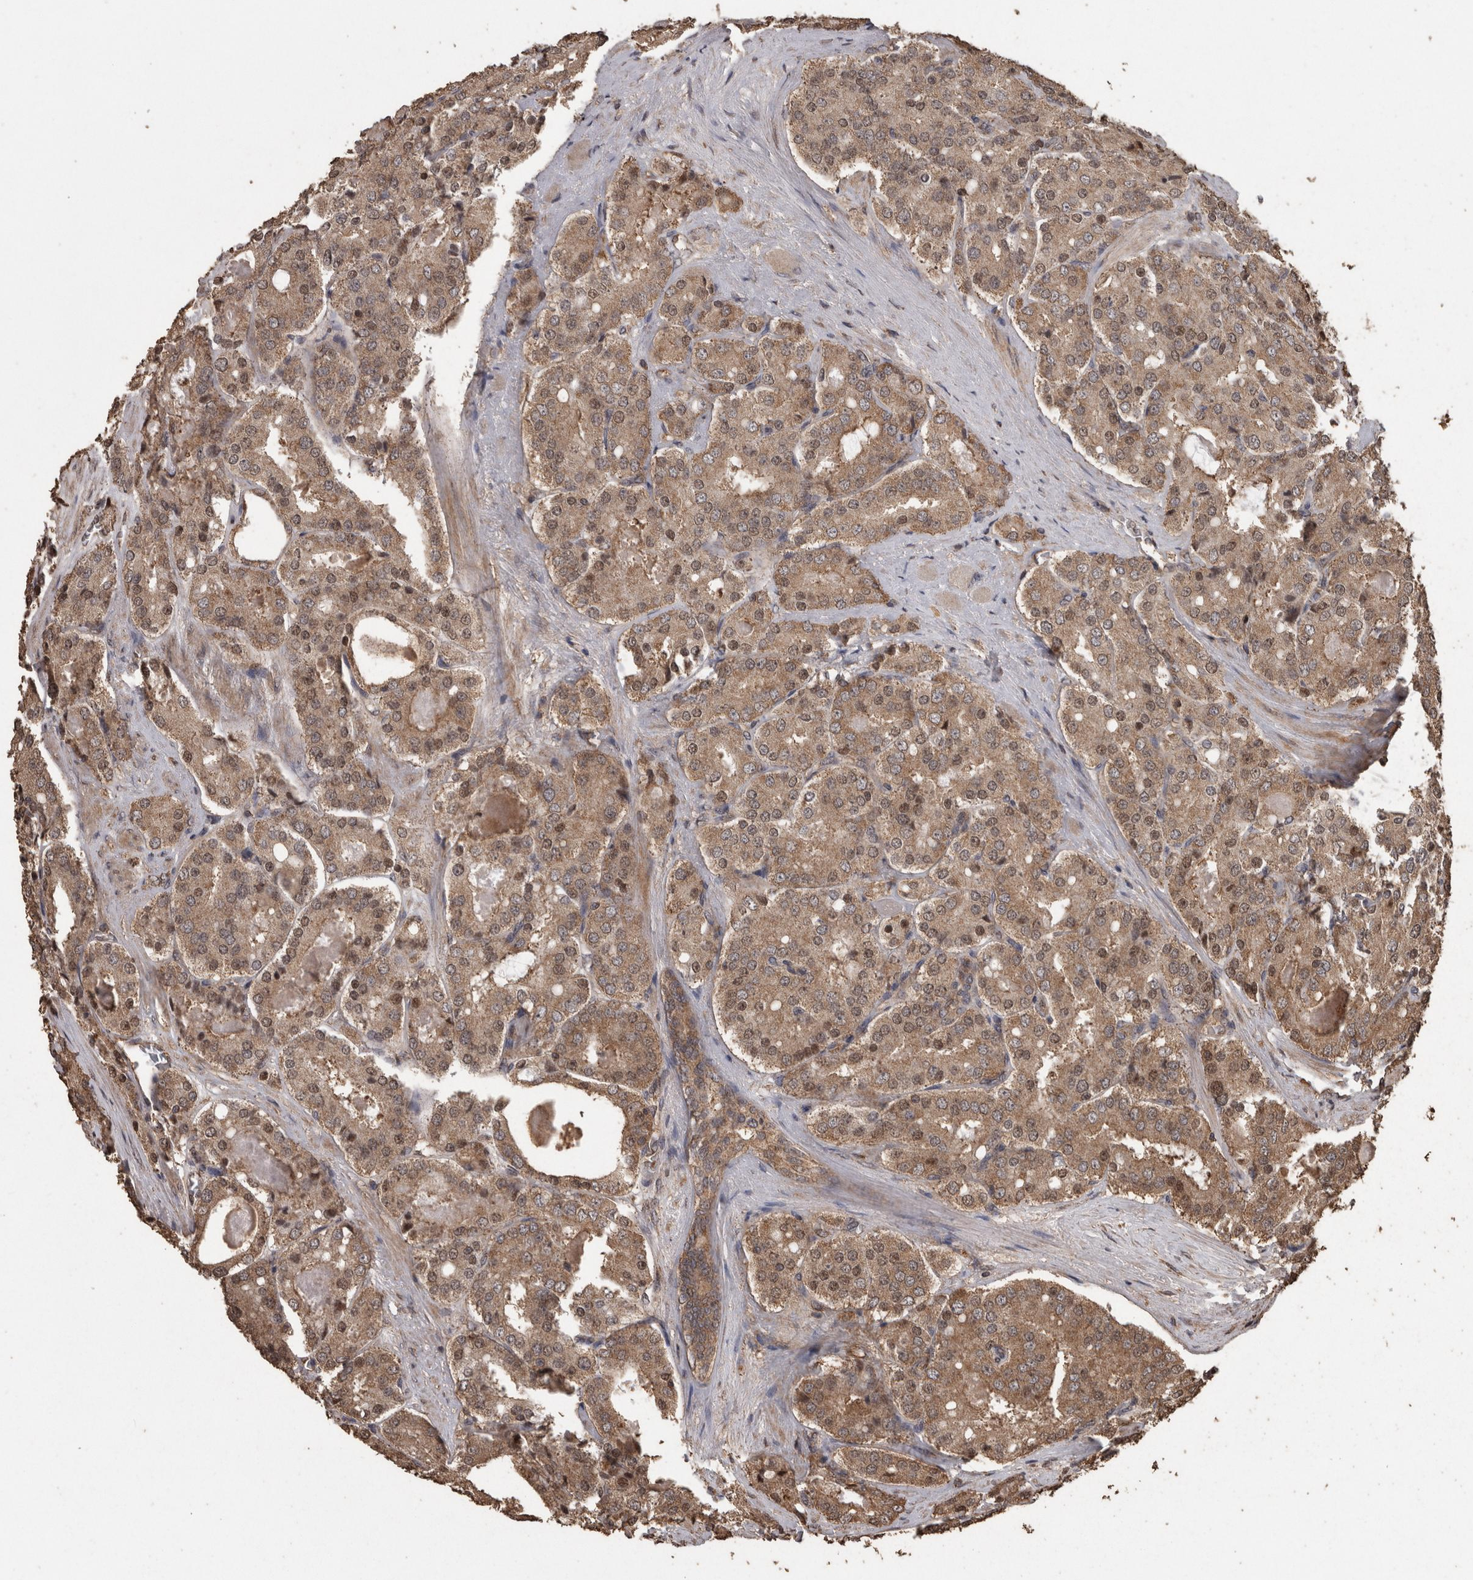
{"staining": {"intensity": "moderate", "quantity": ">75%", "location": "cytoplasmic/membranous"}, "tissue": "prostate cancer", "cell_type": "Tumor cells", "image_type": "cancer", "snomed": [{"axis": "morphology", "description": "Adenocarcinoma, High grade"}, {"axis": "topography", "description": "Prostate"}], "caption": "Brown immunohistochemical staining in prostate cancer (high-grade adenocarcinoma) reveals moderate cytoplasmic/membranous positivity in approximately >75% of tumor cells. (IHC, brightfield microscopy, high magnification).", "gene": "PINK1", "patient": {"sex": "male", "age": 65}}